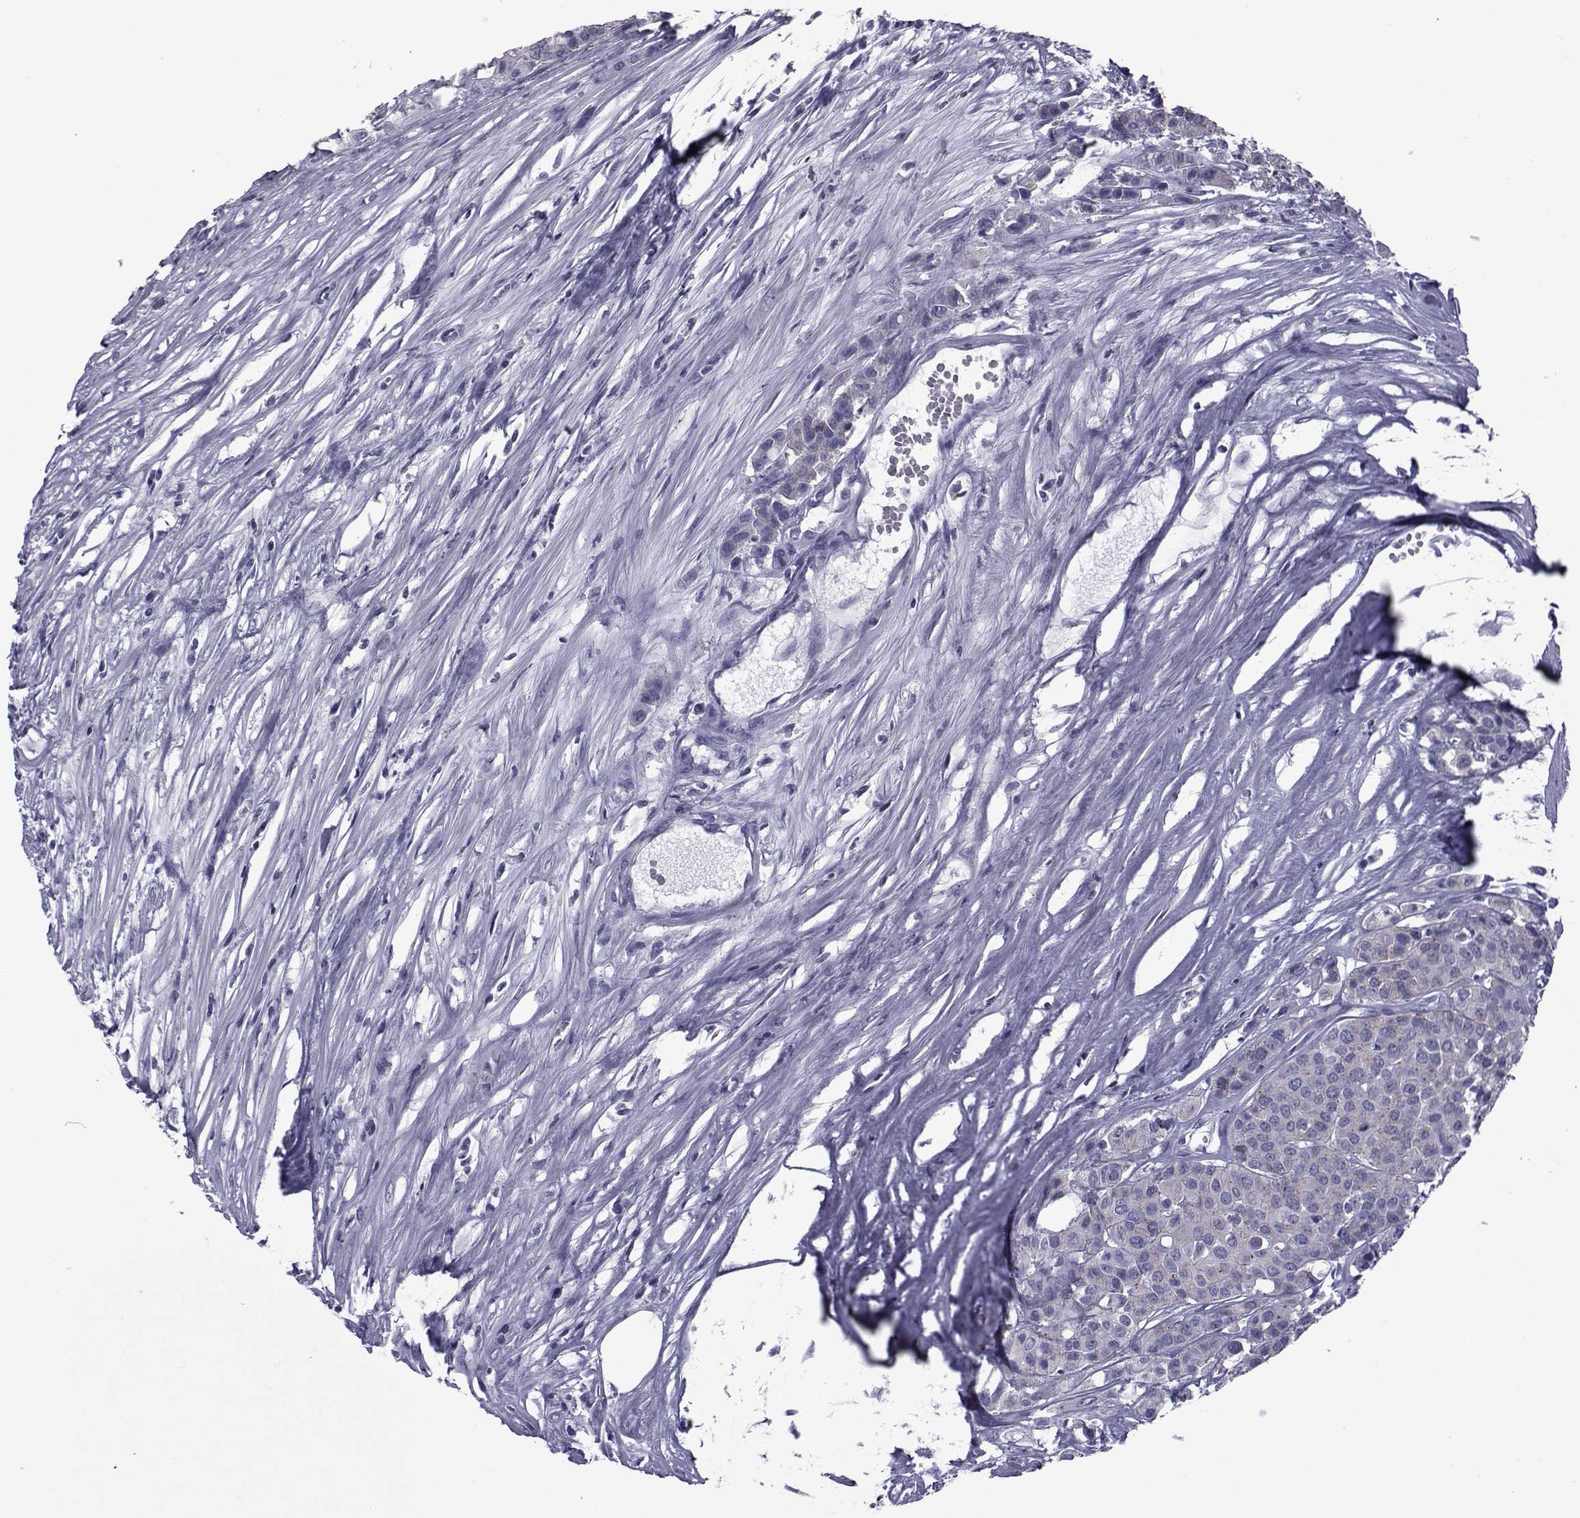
{"staining": {"intensity": "weak", "quantity": "25%-75%", "location": "cytoplasmic/membranous"}, "tissue": "carcinoid", "cell_type": "Tumor cells", "image_type": "cancer", "snomed": [{"axis": "morphology", "description": "Carcinoid, malignant, NOS"}, {"axis": "topography", "description": "Colon"}], "caption": "Tumor cells display low levels of weak cytoplasmic/membranous staining in about 25%-75% of cells in human malignant carcinoid.", "gene": "PDE6H", "patient": {"sex": "male", "age": 81}}